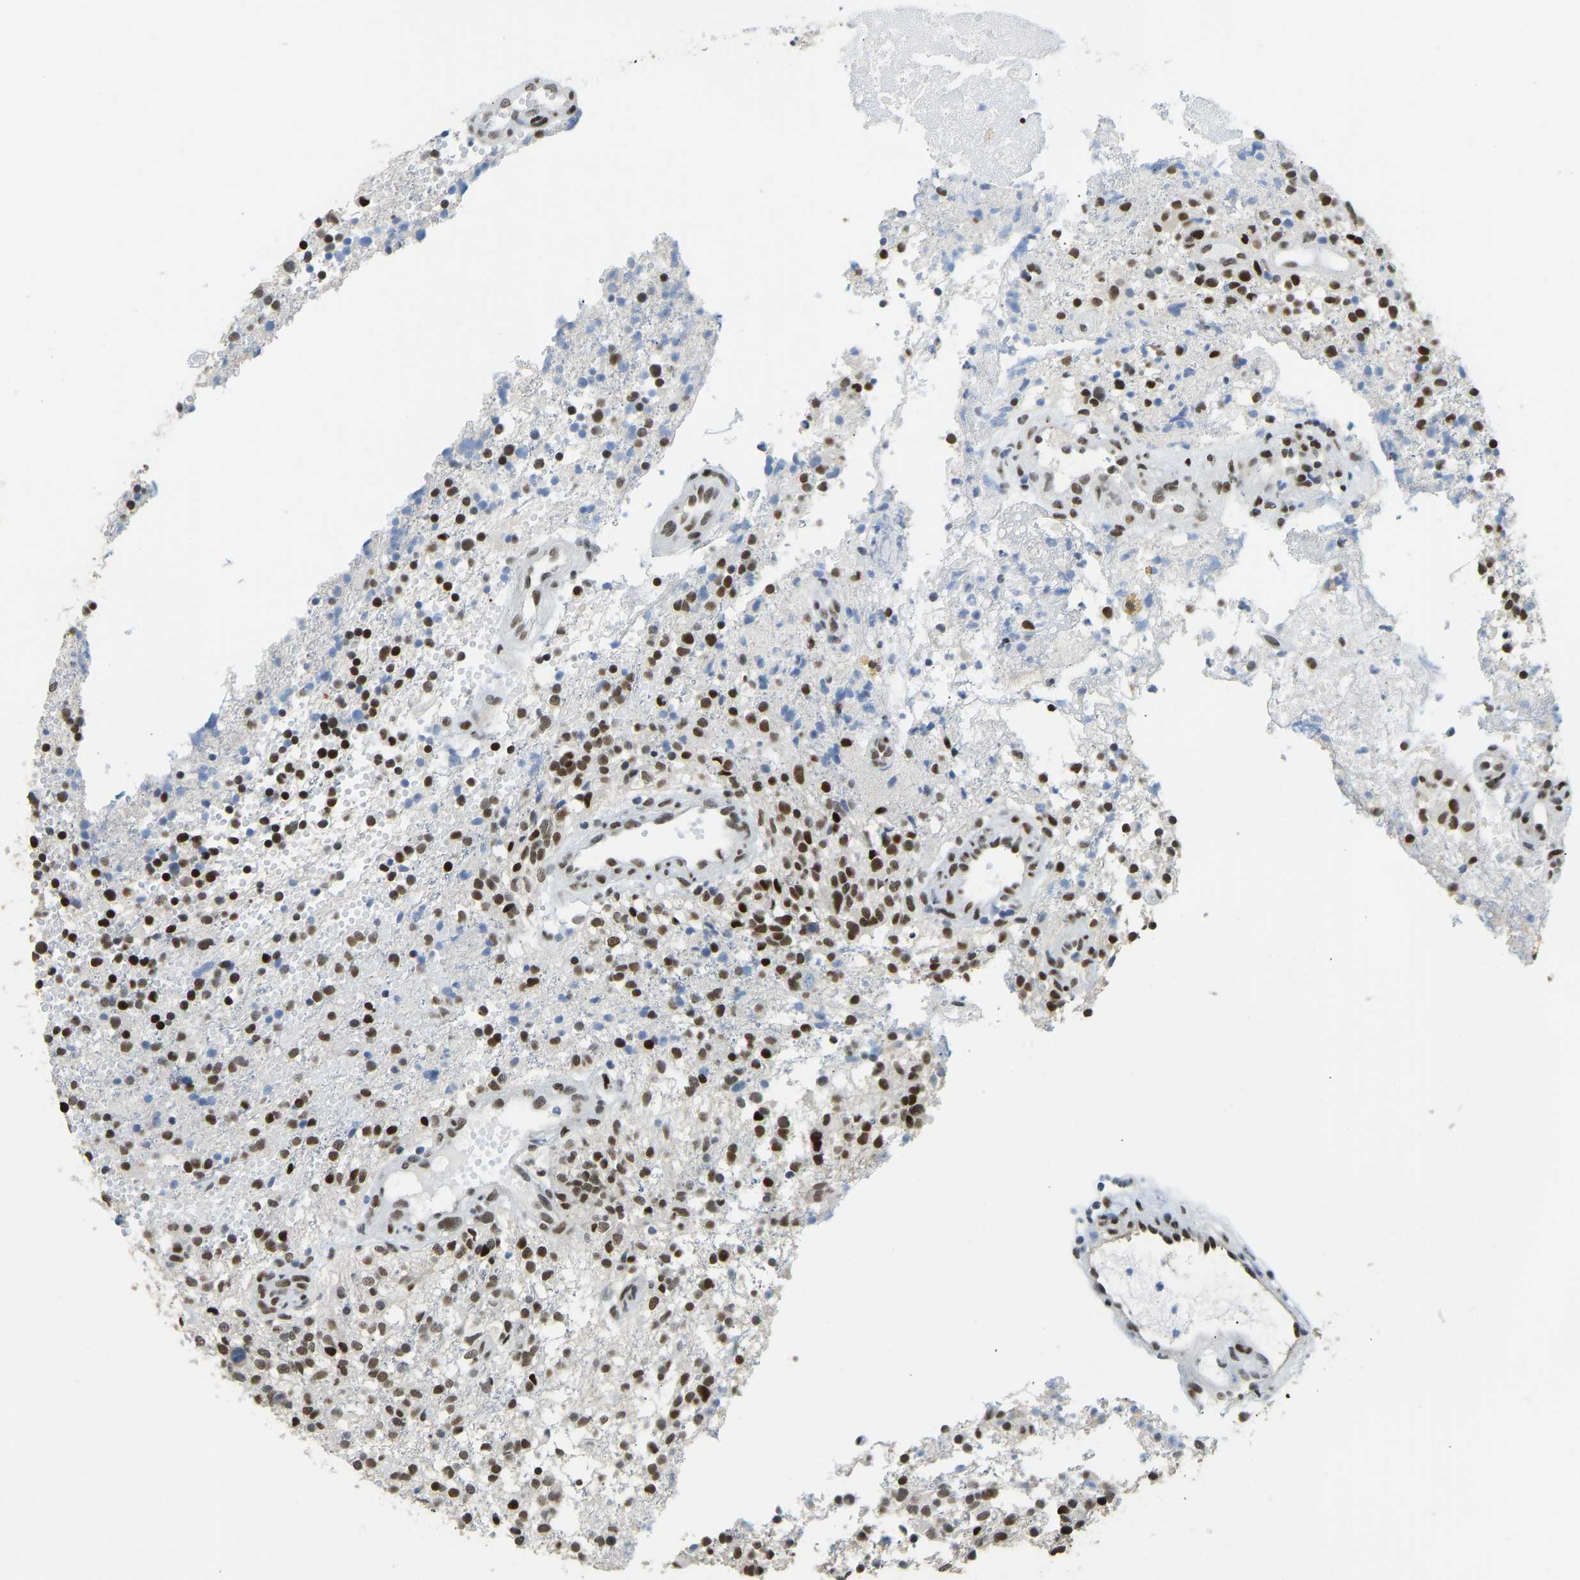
{"staining": {"intensity": "strong", "quantity": ">75%", "location": "nuclear"}, "tissue": "glioma", "cell_type": "Tumor cells", "image_type": "cancer", "snomed": [{"axis": "morphology", "description": "Glioma, malignant, High grade"}, {"axis": "topography", "description": "Brain"}], "caption": "Human malignant high-grade glioma stained with a brown dye exhibits strong nuclear positive staining in approximately >75% of tumor cells.", "gene": "FOXK1", "patient": {"sex": "female", "age": 59}}